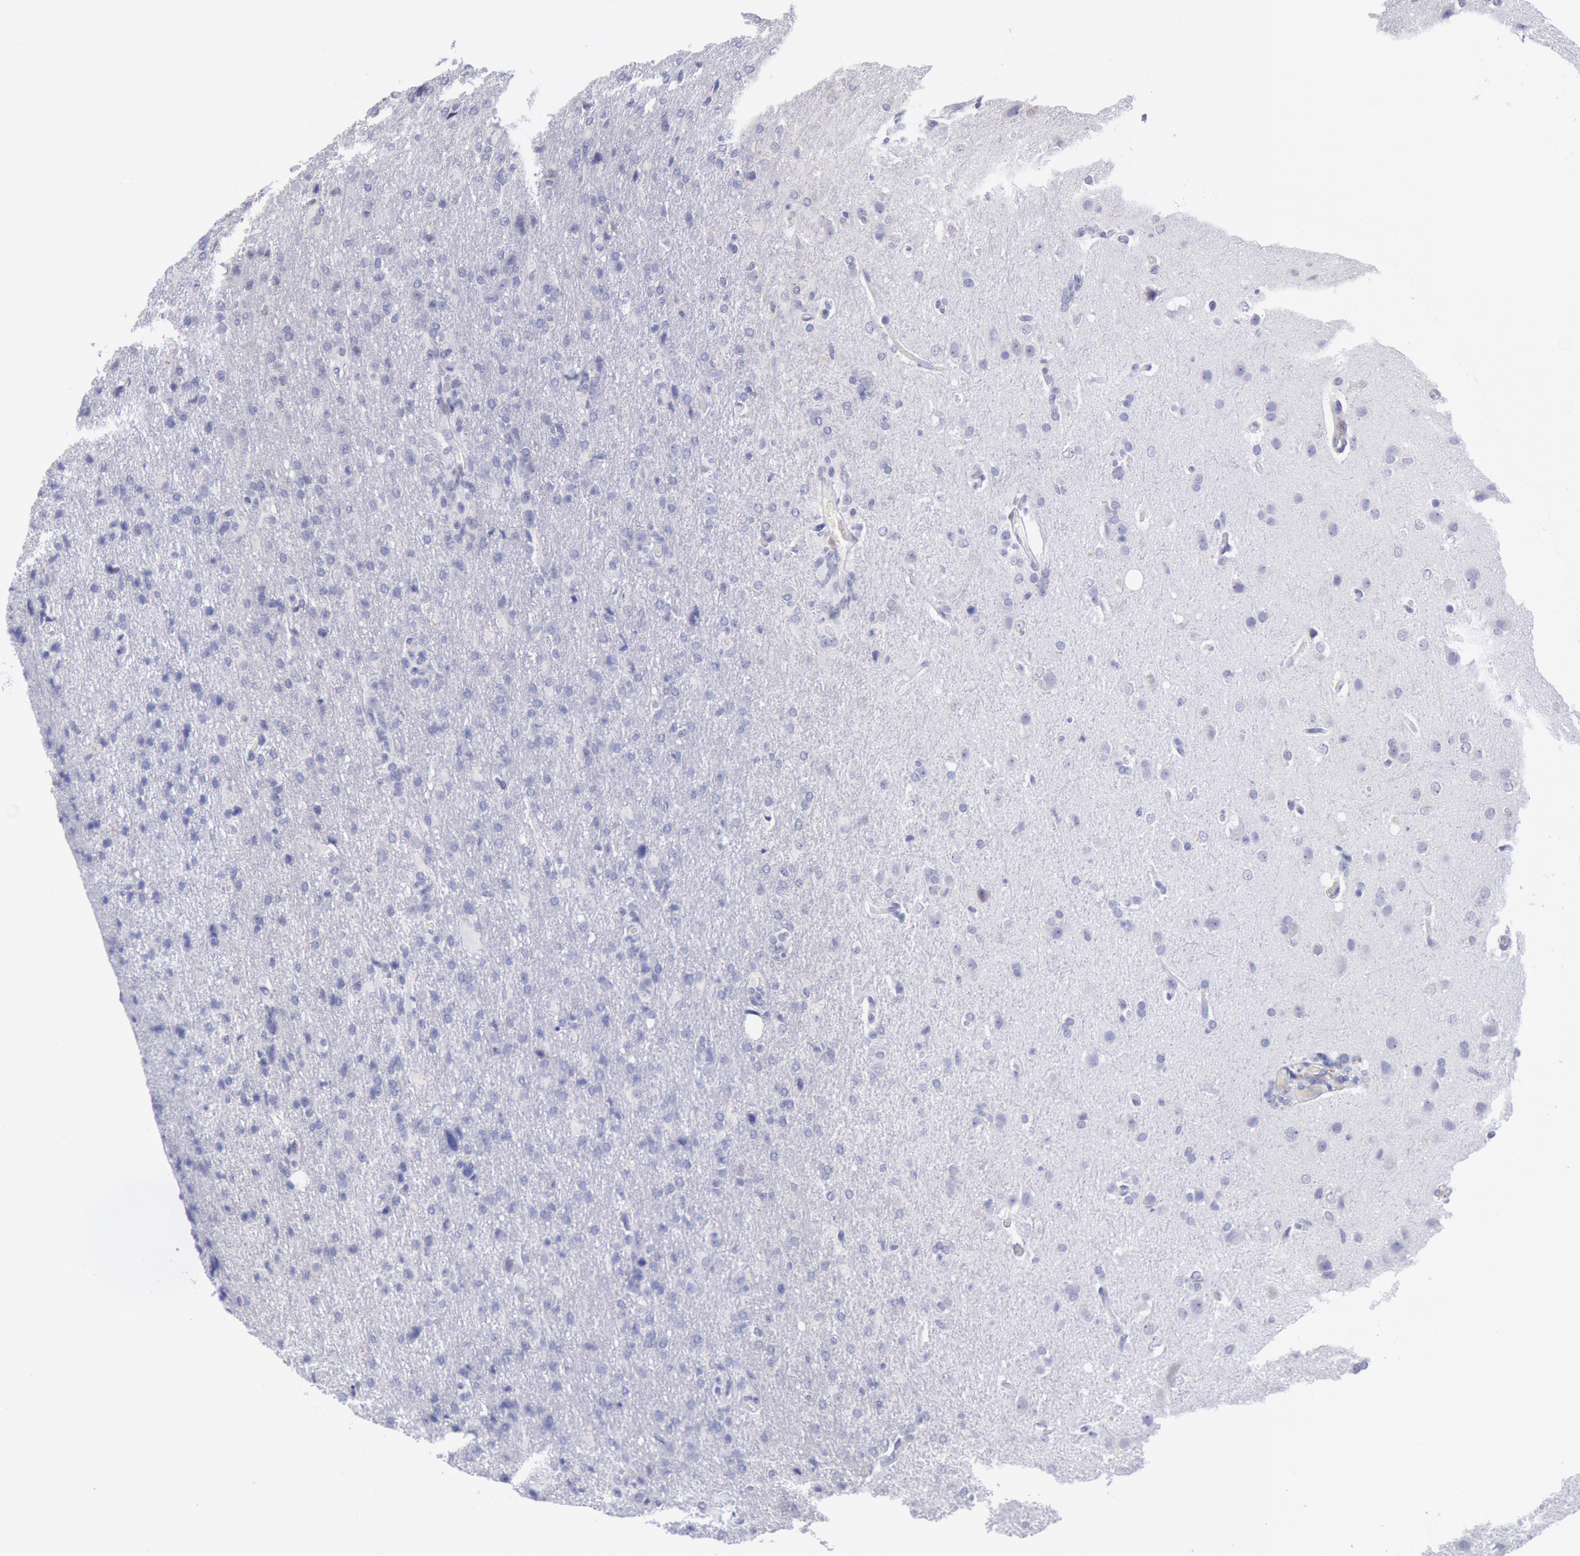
{"staining": {"intensity": "negative", "quantity": "none", "location": "none"}, "tissue": "glioma", "cell_type": "Tumor cells", "image_type": "cancer", "snomed": [{"axis": "morphology", "description": "Glioma, malignant, High grade"}, {"axis": "topography", "description": "Brain"}], "caption": "High-grade glioma (malignant) was stained to show a protein in brown. There is no significant positivity in tumor cells.", "gene": "MYH7", "patient": {"sex": "male", "age": 68}}